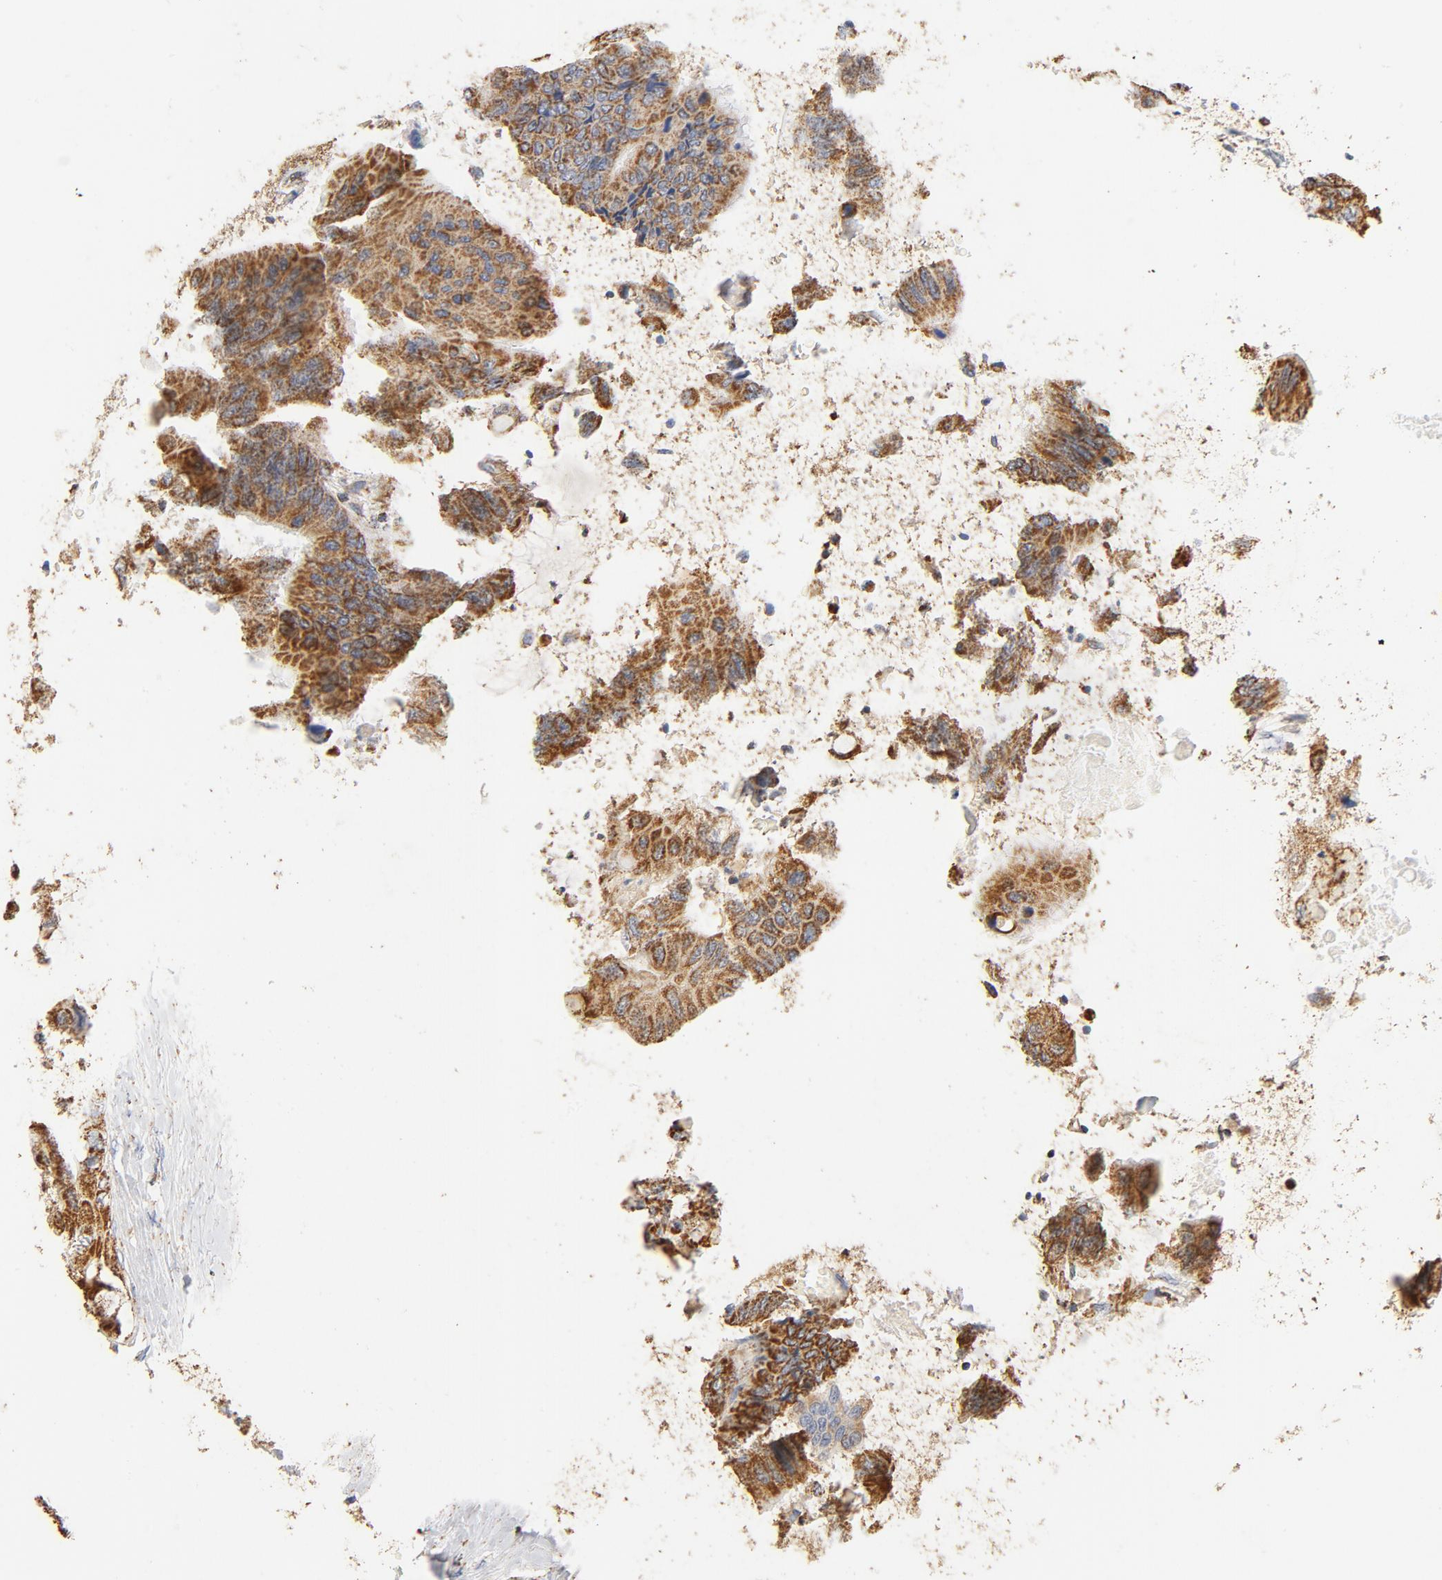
{"staining": {"intensity": "moderate", "quantity": ">75%", "location": "cytoplasmic/membranous"}, "tissue": "colorectal cancer", "cell_type": "Tumor cells", "image_type": "cancer", "snomed": [{"axis": "morphology", "description": "Normal tissue, NOS"}, {"axis": "morphology", "description": "Adenocarcinoma, NOS"}, {"axis": "topography", "description": "Rectum"}, {"axis": "topography", "description": "Peripheral nerve tissue"}], "caption": "The photomicrograph exhibits immunohistochemical staining of colorectal adenocarcinoma. There is moderate cytoplasmic/membranous positivity is seen in about >75% of tumor cells. The staining was performed using DAB, with brown indicating positive protein expression. Nuclei are stained blue with hematoxylin.", "gene": "COX4I1", "patient": {"sex": "female", "age": 77}}